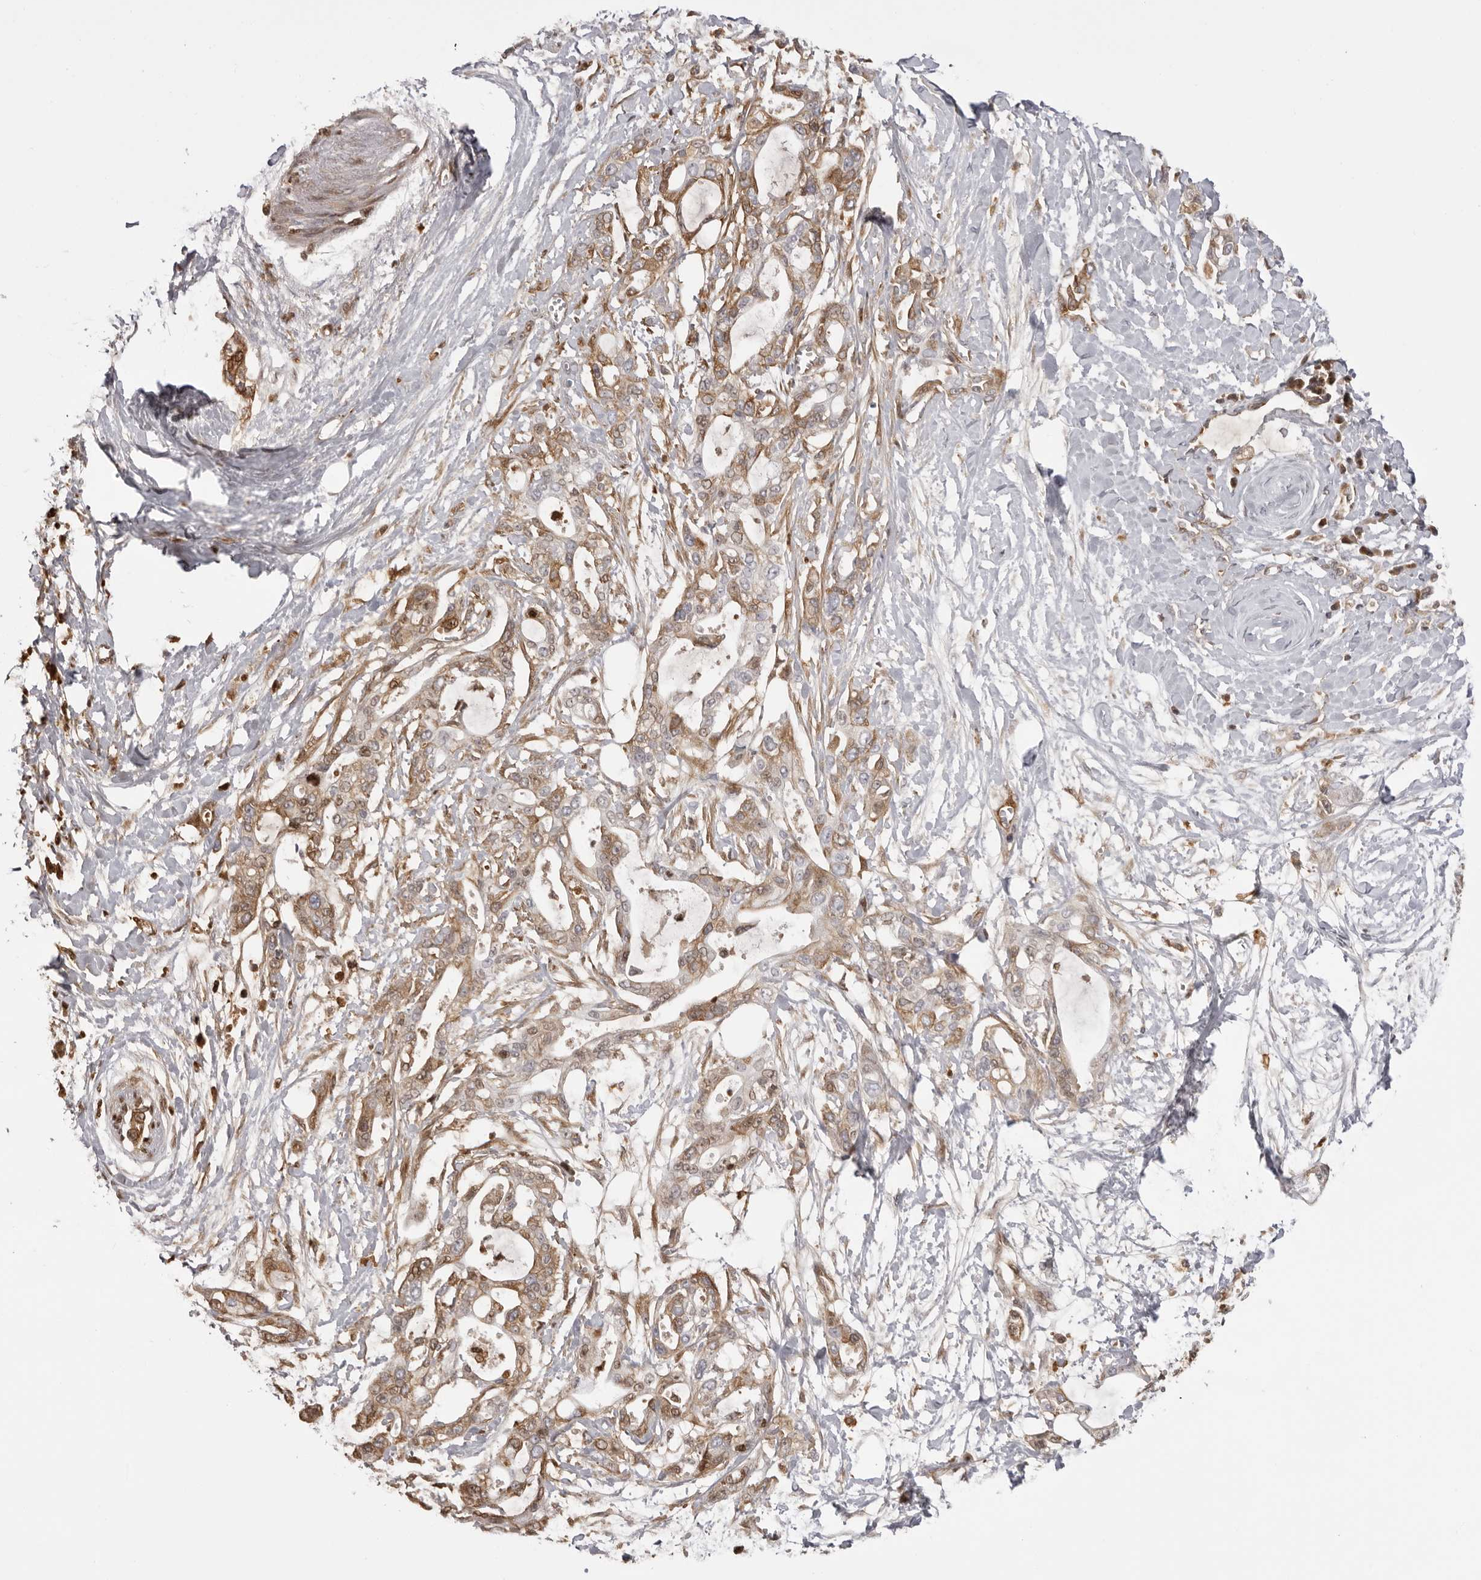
{"staining": {"intensity": "weak", "quantity": "25%-75%", "location": "cytoplasmic/membranous"}, "tissue": "pancreatic cancer", "cell_type": "Tumor cells", "image_type": "cancer", "snomed": [{"axis": "morphology", "description": "Adenocarcinoma, NOS"}, {"axis": "topography", "description": "Pancreas"}], "caption": "DAB immunohistochemical staining of human pancreatic cancer (adenocarcinoma) demonstrates weak cytoplasmic/membranous protein staining in approximately 25%-75% of tumor cells.", "gene": "PLEKHF2", "patient": {"sex": "male", "age": 68}}